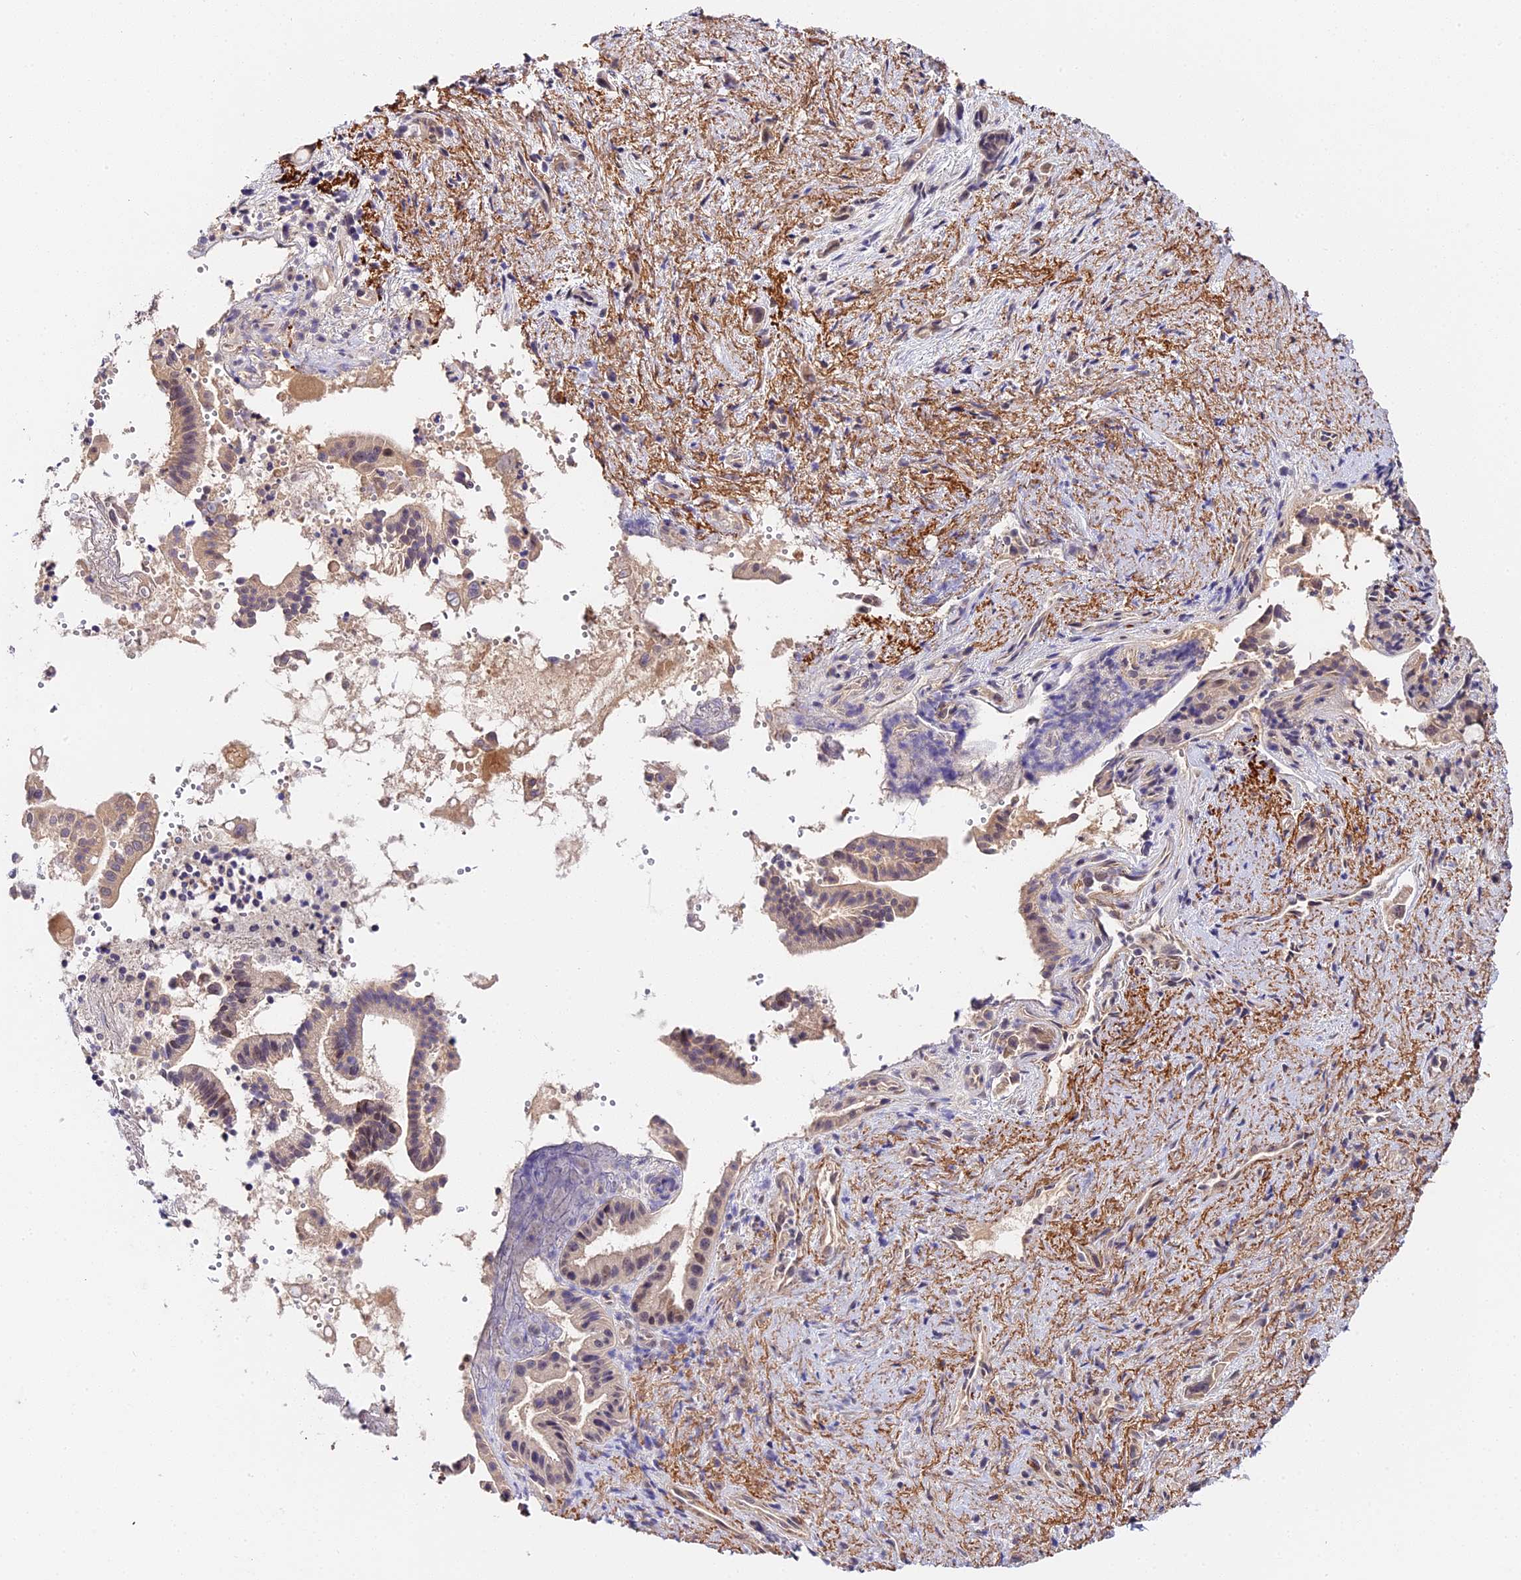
{"staining": {"intensity": "moderate", "quantity": "<25%", "location": "cytoplasmic/membranous"}, "tissue": "pancreatic cancer", "cell_type": "Tumor cells", "image_type": "cancer", "snomed": [{"axis": "morphology", "description": "Adenocarcinoma, NOS"}, {"axis": "topography", "description": "Pancreas"}], "caption": "A photomicrograph of adenocarcinoma (pancreatic) stained for a protein displays moderate cytoplasmic/membranous brown staining in tumor cells.", "gene": "IMPACT", "patient": {"sex": "female", "age": 77}}